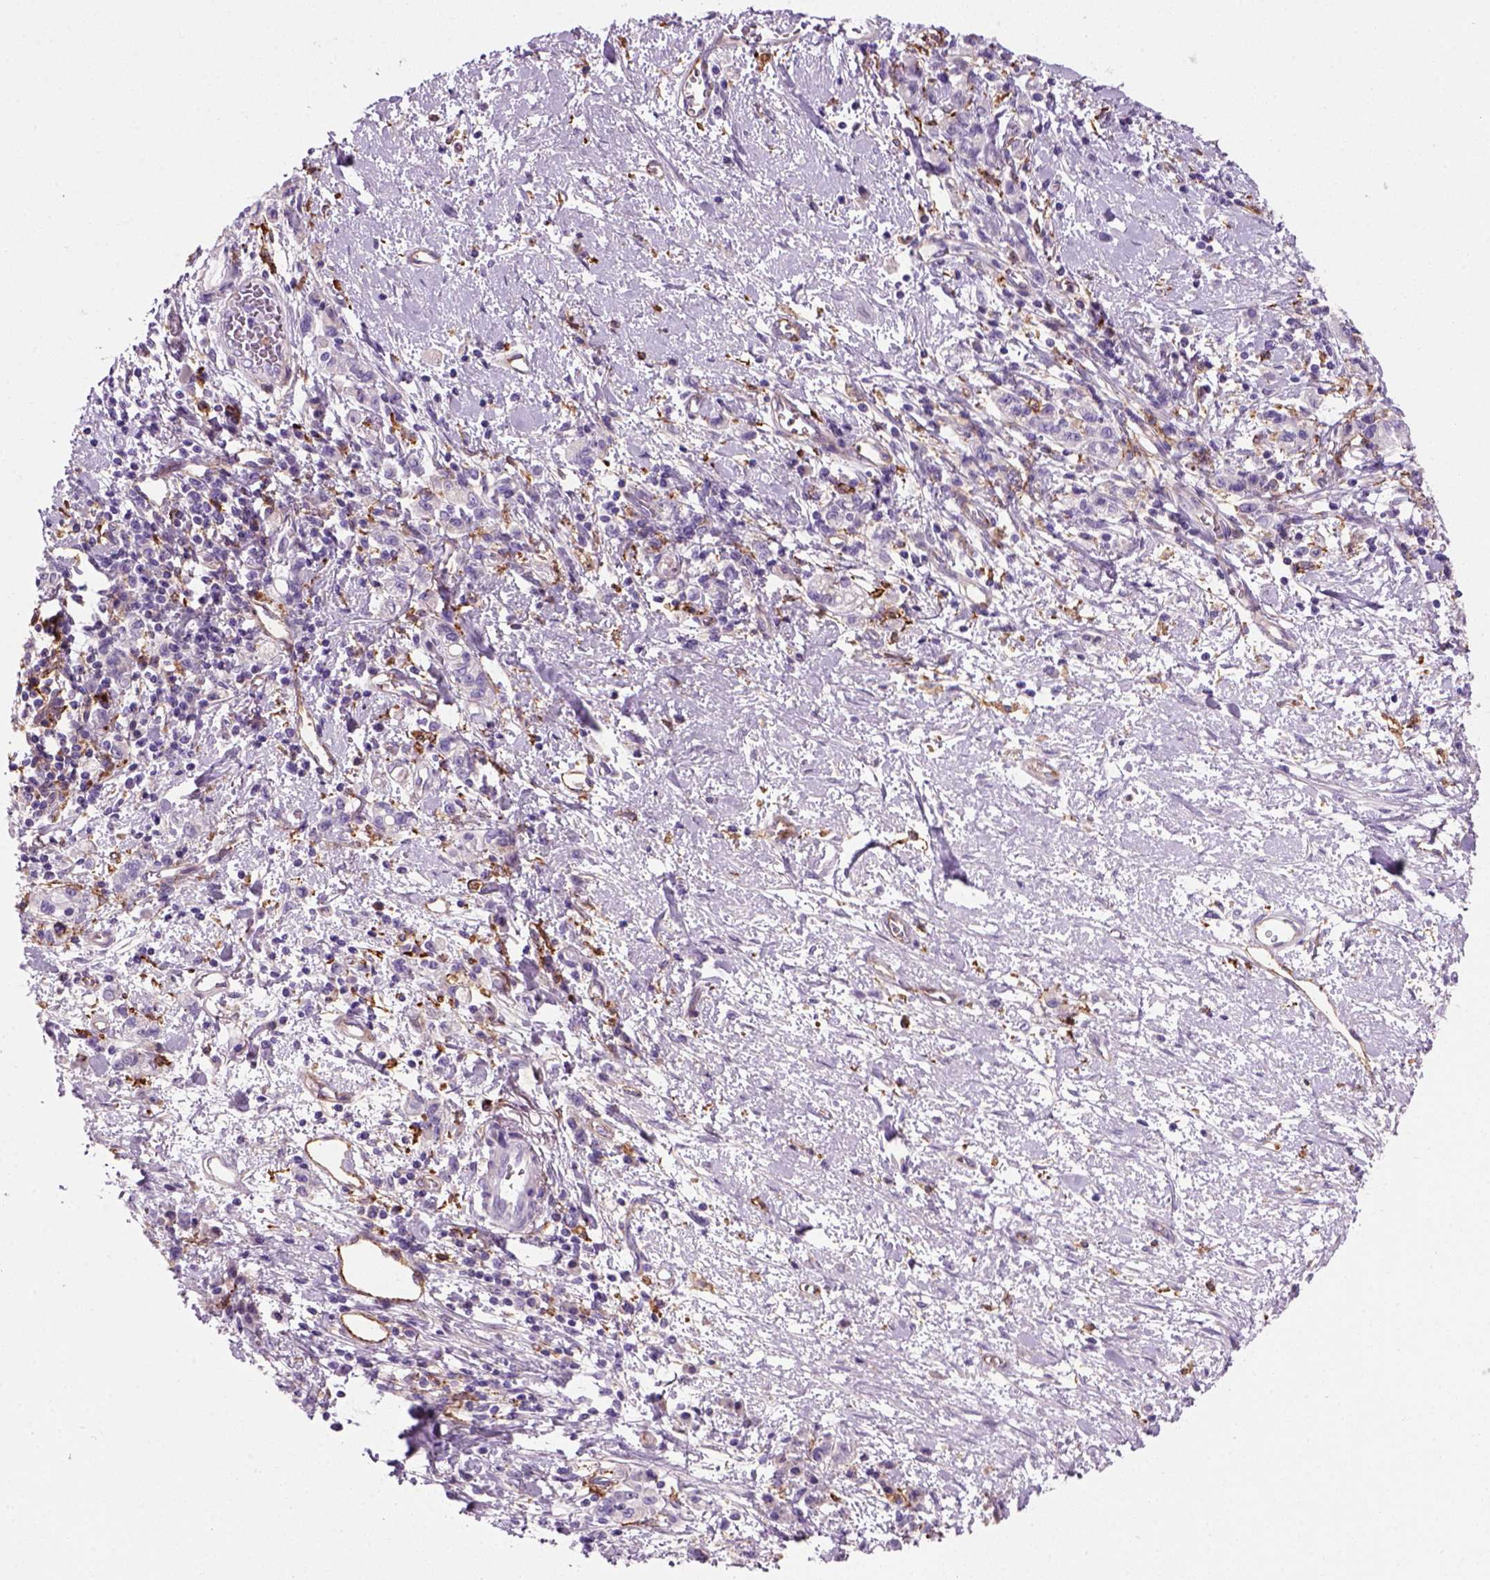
{"staining": {"intensity": "negative", "quantity": "none", "location": "none"}, "tissue": "stomach cancer", "cell_type": "Tumor cells", "image_type": "cancer", "snomed": [{"axis": "morphology", "description": "Adenocarcinoma, NOS"}, {"axis": "topography", "description": "Stomach"}], "caption": "High magnification brightfield microscopy of adenocarcinoma (stomach) stained with DAB (brown) and counterstained with hematoxylin (blue): tumor cells show no significant staining. The staining was performed using DAB to visualize the protein expression in brown, while the nuclei were stained in blue with hematoxylin (Magnification: 20x).", "gene": "MARCKS", "patient": {"sex": "male", "age": 77}}